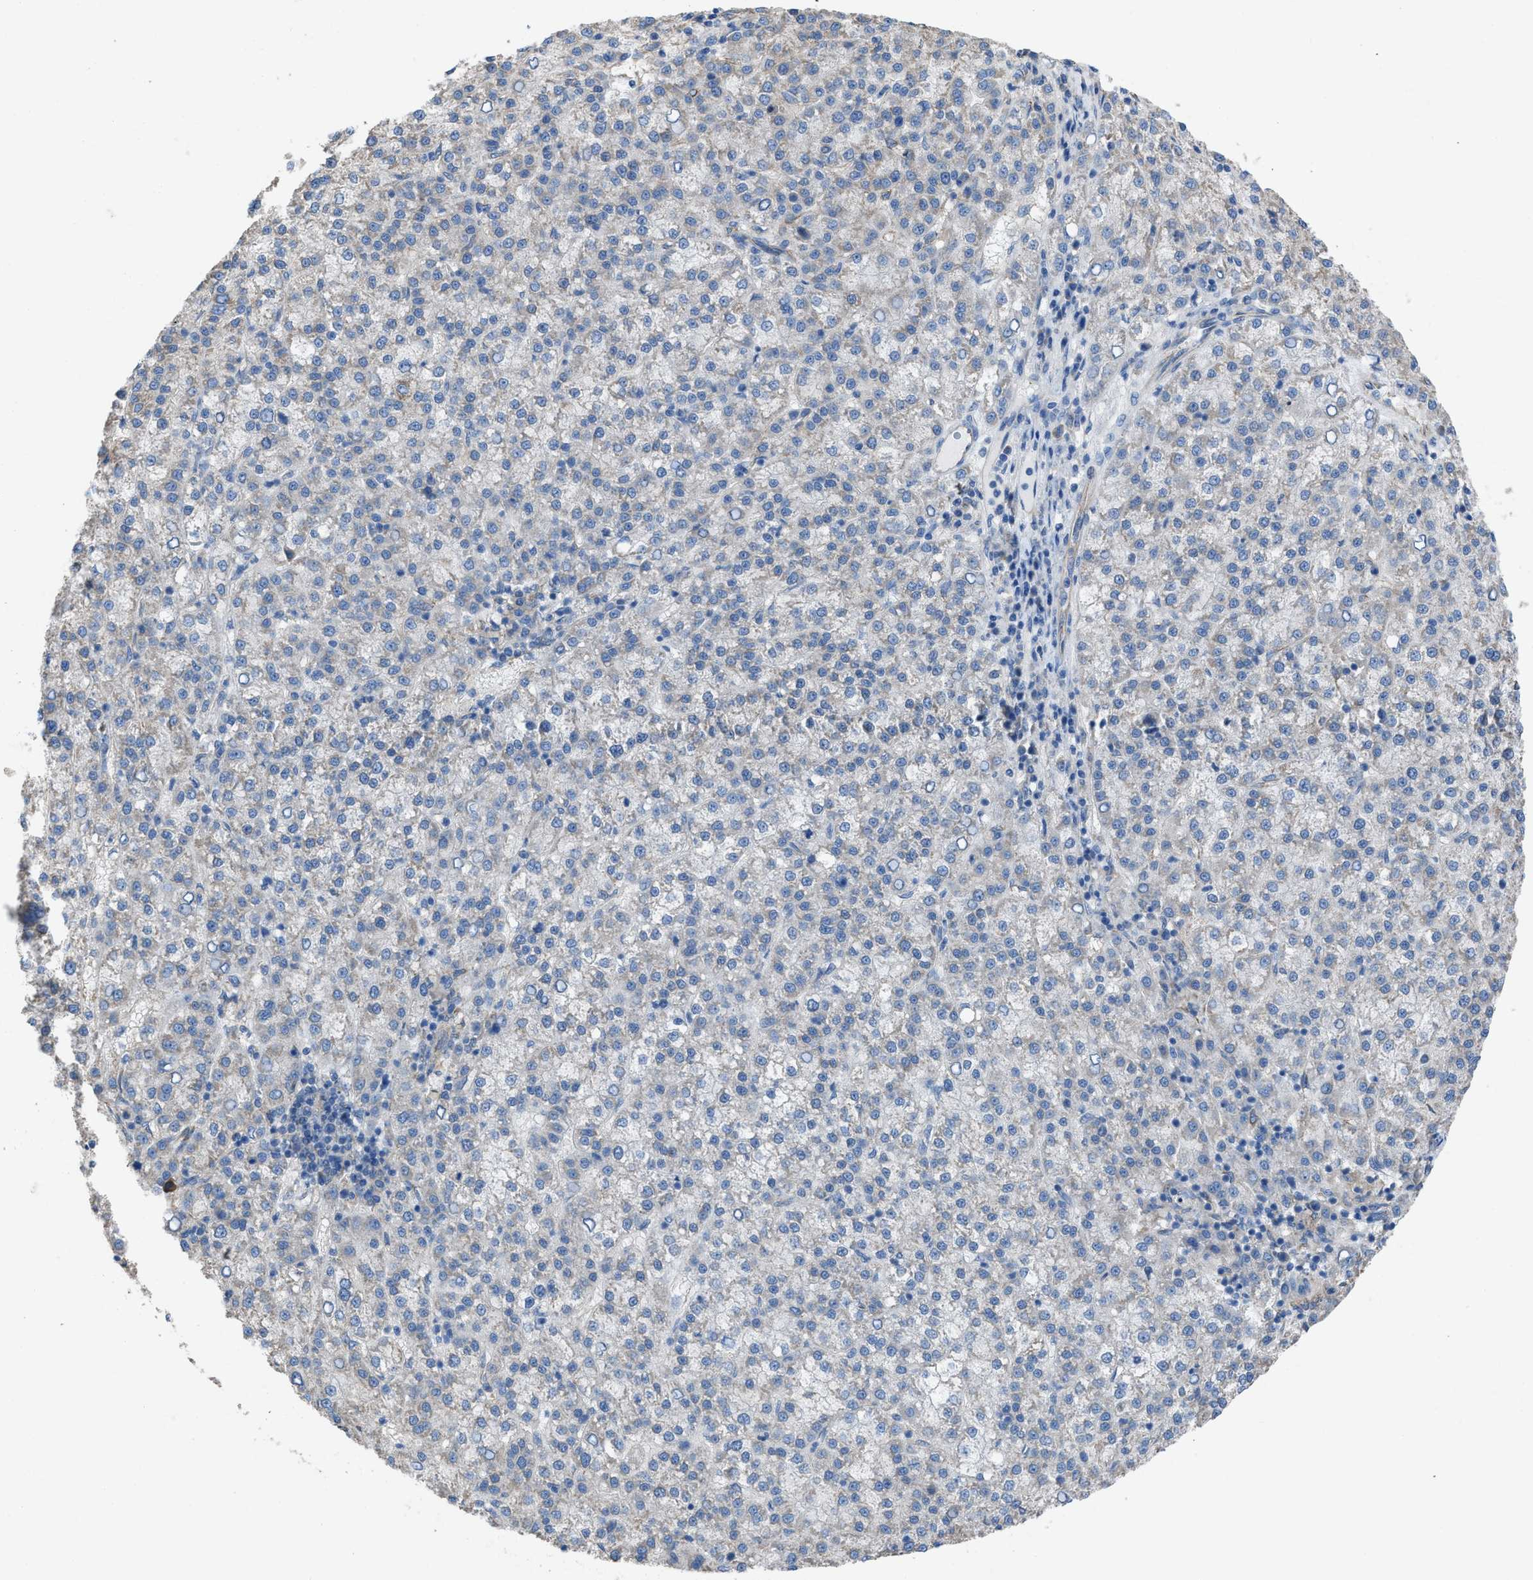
{"staining": {"intensity": "negative", "quantity": "none", "location": "none"}, "tissue": "liver cancer", "cell_type": "Tumor cells", "image_type": "cancer", "snomed": [{"axis": "morphology", "description": "Carcinoma, Hepatocellular, NOS"}, {"axis": "topography", "description": "Liver"}], "caption": "An IHC histopathology image of liver cancer (hepatocellular carcinoma) is shown. There is no staining in tumor cells of liver cancer (hepatocellular carcinoma). (Immunohistochemistry, brightfield microscopy, high magnification).", "gene": "DOLPP1", "patient": {"sex": "female", "age": 58}}